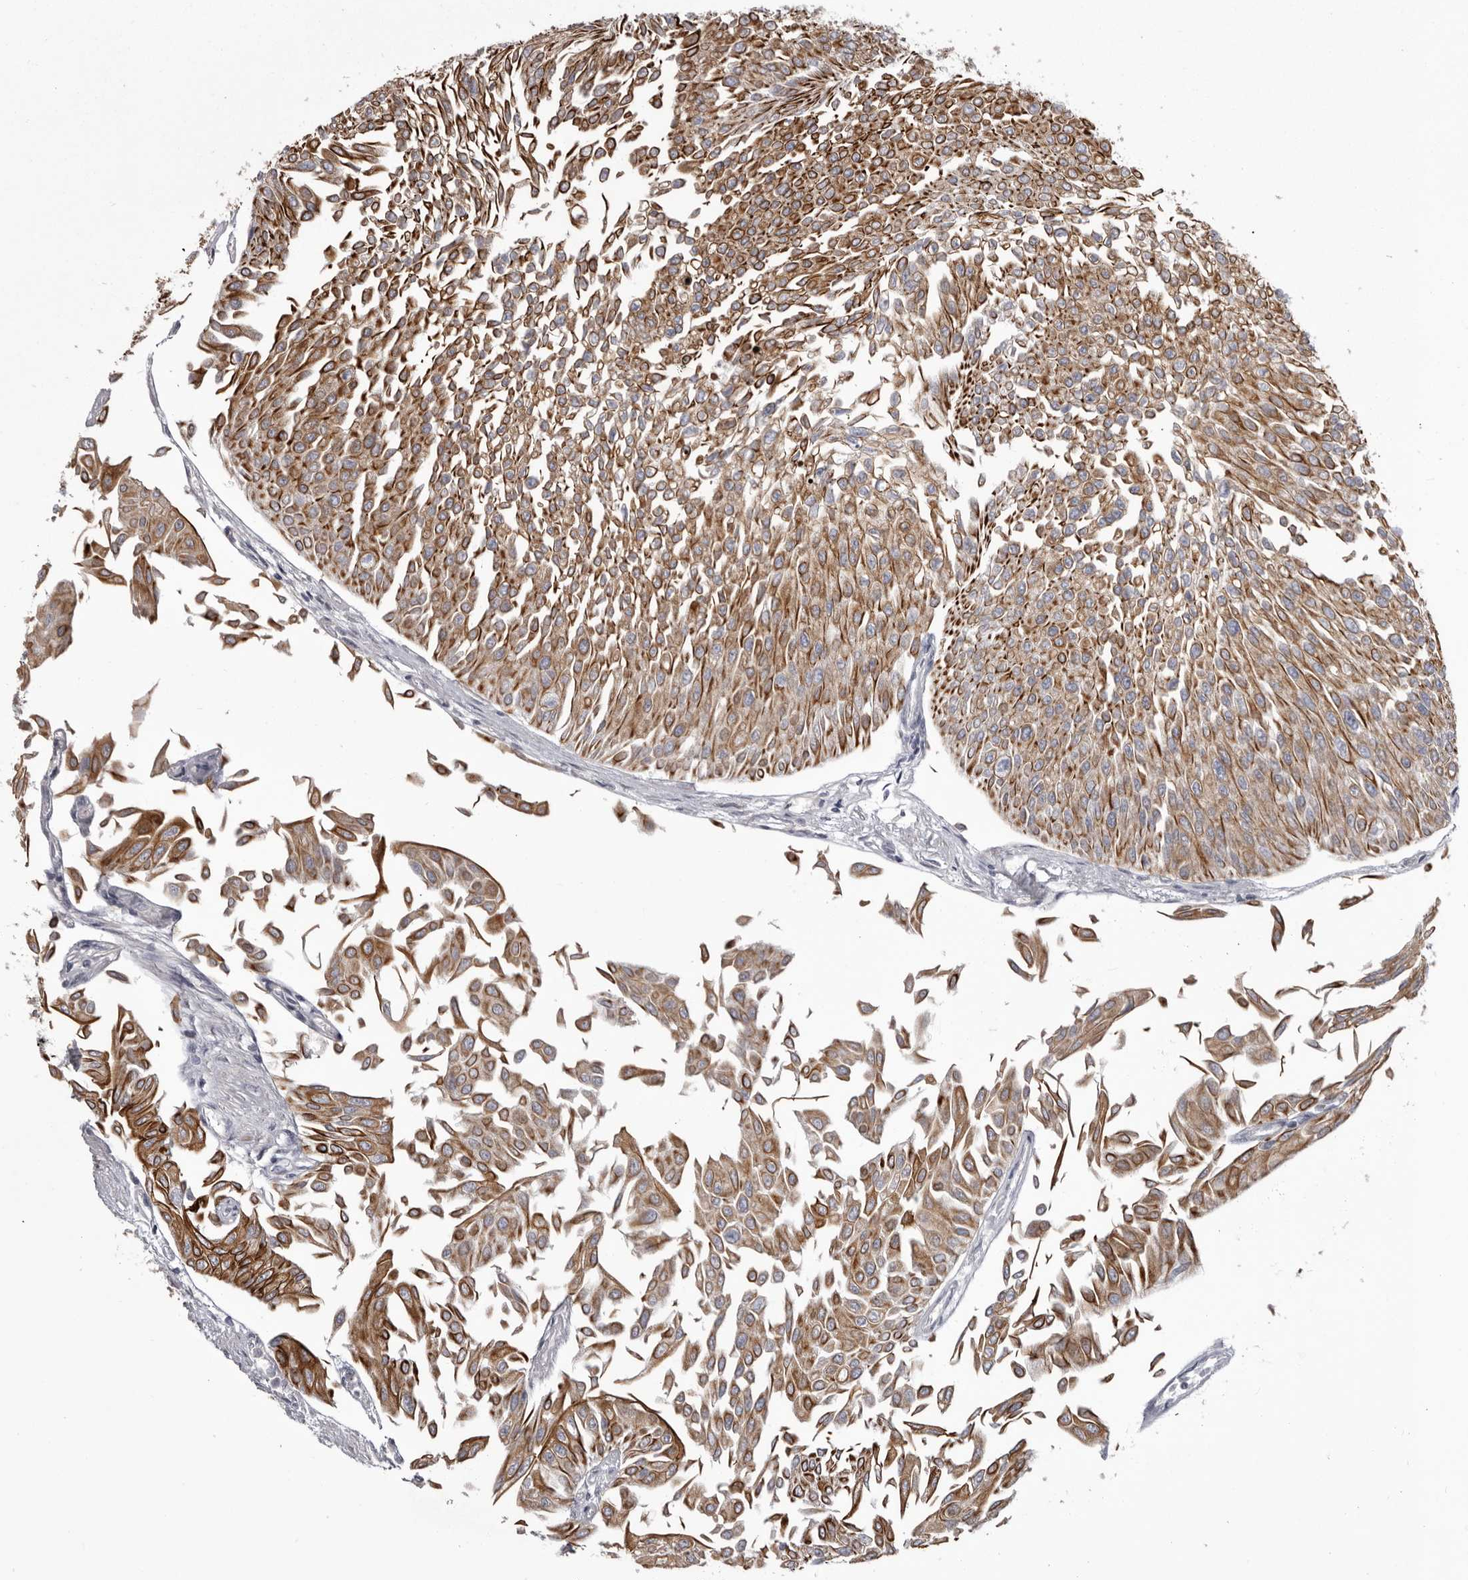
{"staining": {"intensity": "moderate", "quantity": ">75%", "location": "cytoplasmic/membranous"}, "tissue": "urothelial cancer", "cell_type": "Tumor cells", "image_type": "cancer", "snomed": [{"axis": "morphology", "description": "Urothelial carcinoma, Low grade"}, {"axis": "topography", "description": "Urinary bladder"}], "caption": "Urothelial cancer stained for a protein (brown) exhibits moderate cytoplasmic/membranous positive staining in approximately >75% of tumor cells.", "gene": "LPAR6", "patient": {"sex": "male", "age": 67}}